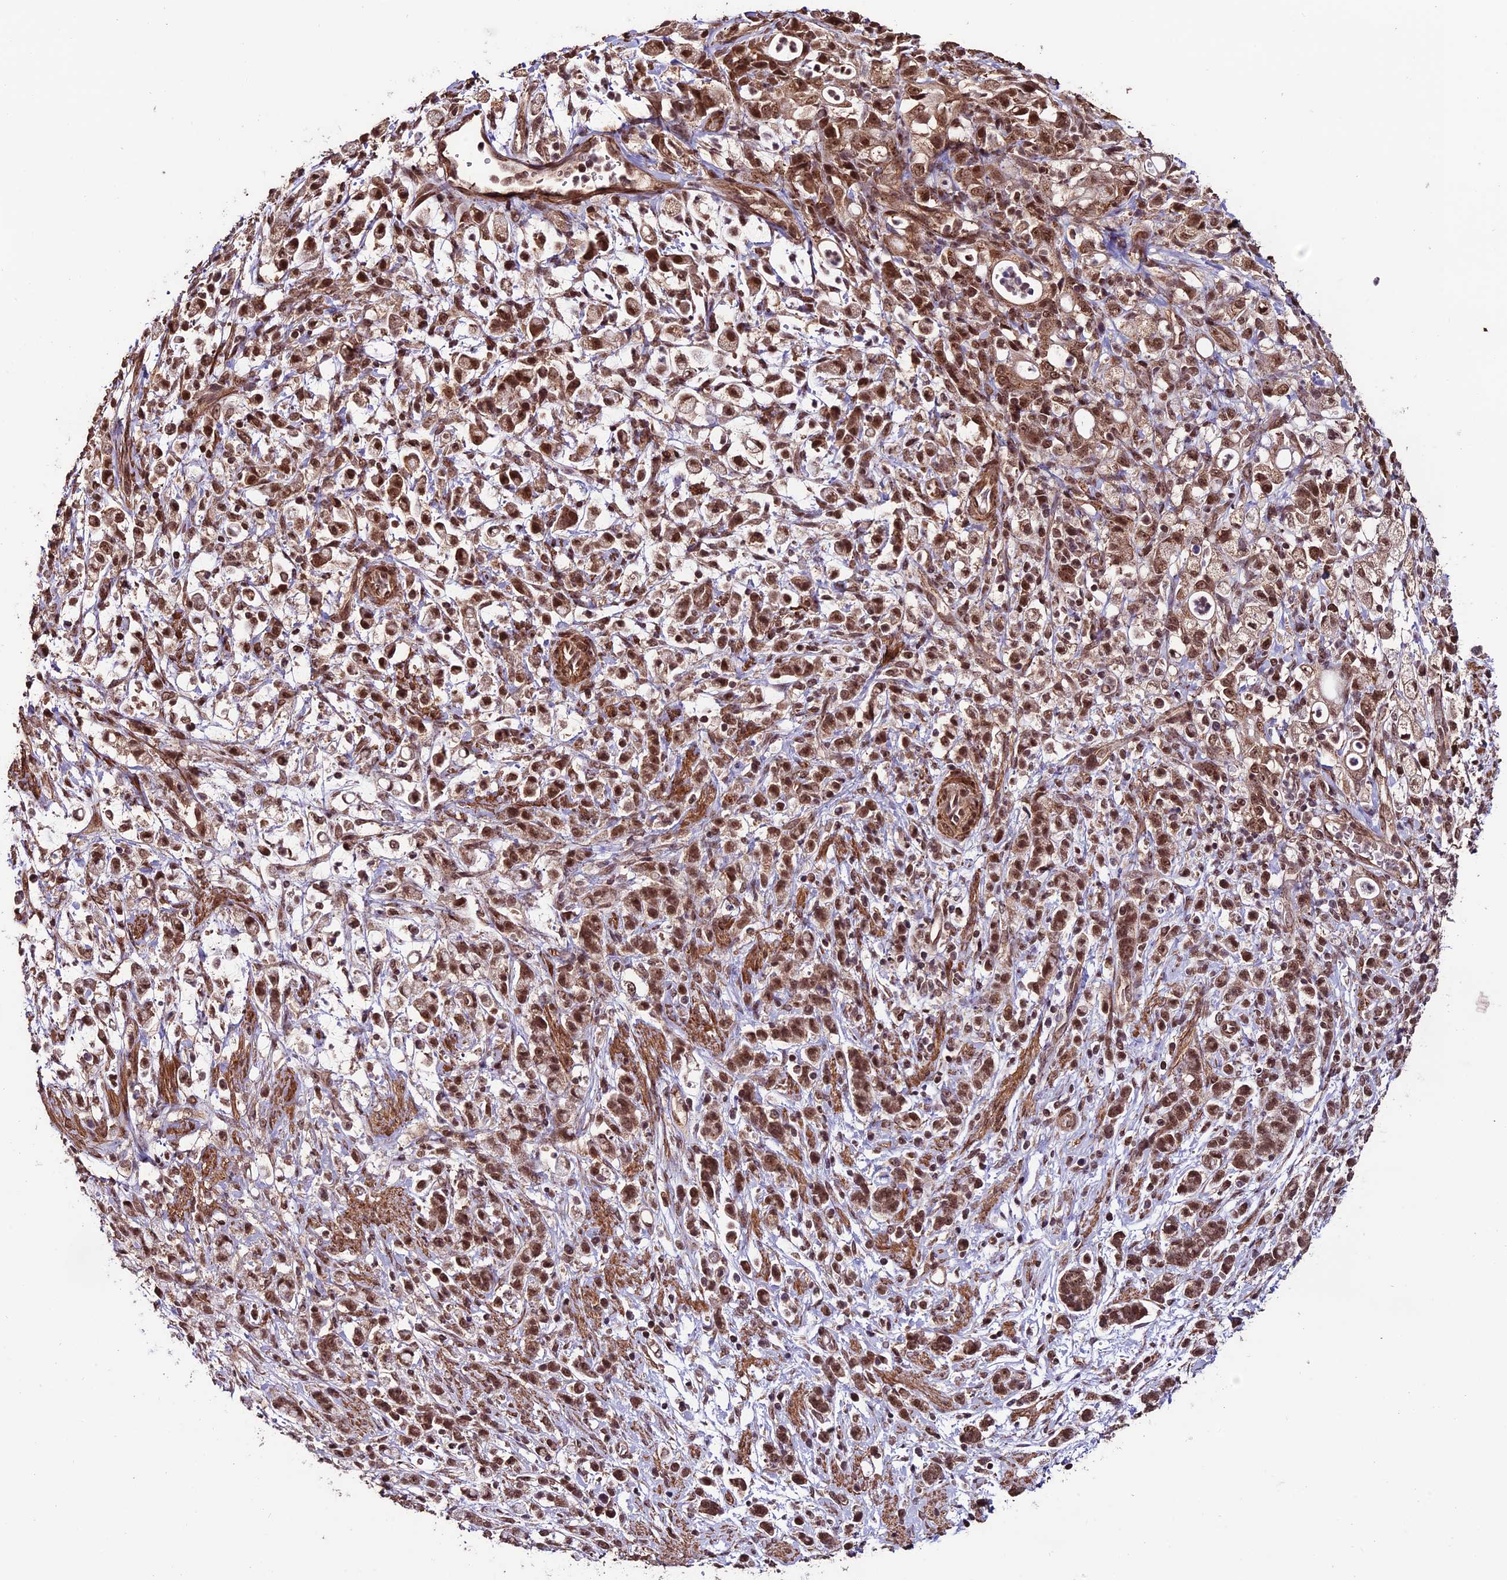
{"staining": {"intensity": "moderate", "quantity": ">75%", "location": "cytoplasmic/membranous,nuclear"}, "tissue": "stomach cancer", "cell_type": "Tumor cells", "image_type": "cancer", "snomed": [{"axis": "morphology", "description": "Adenocarcinoma, NOS"}, {"axis": "topography", "description": "Stomach"}], "caption": "Human stomach cancer stained with a protein marker reveals moderate staining in tumor cells.", "gene": "CABIN1", "patient": {"sex": "female", "age": 60}}